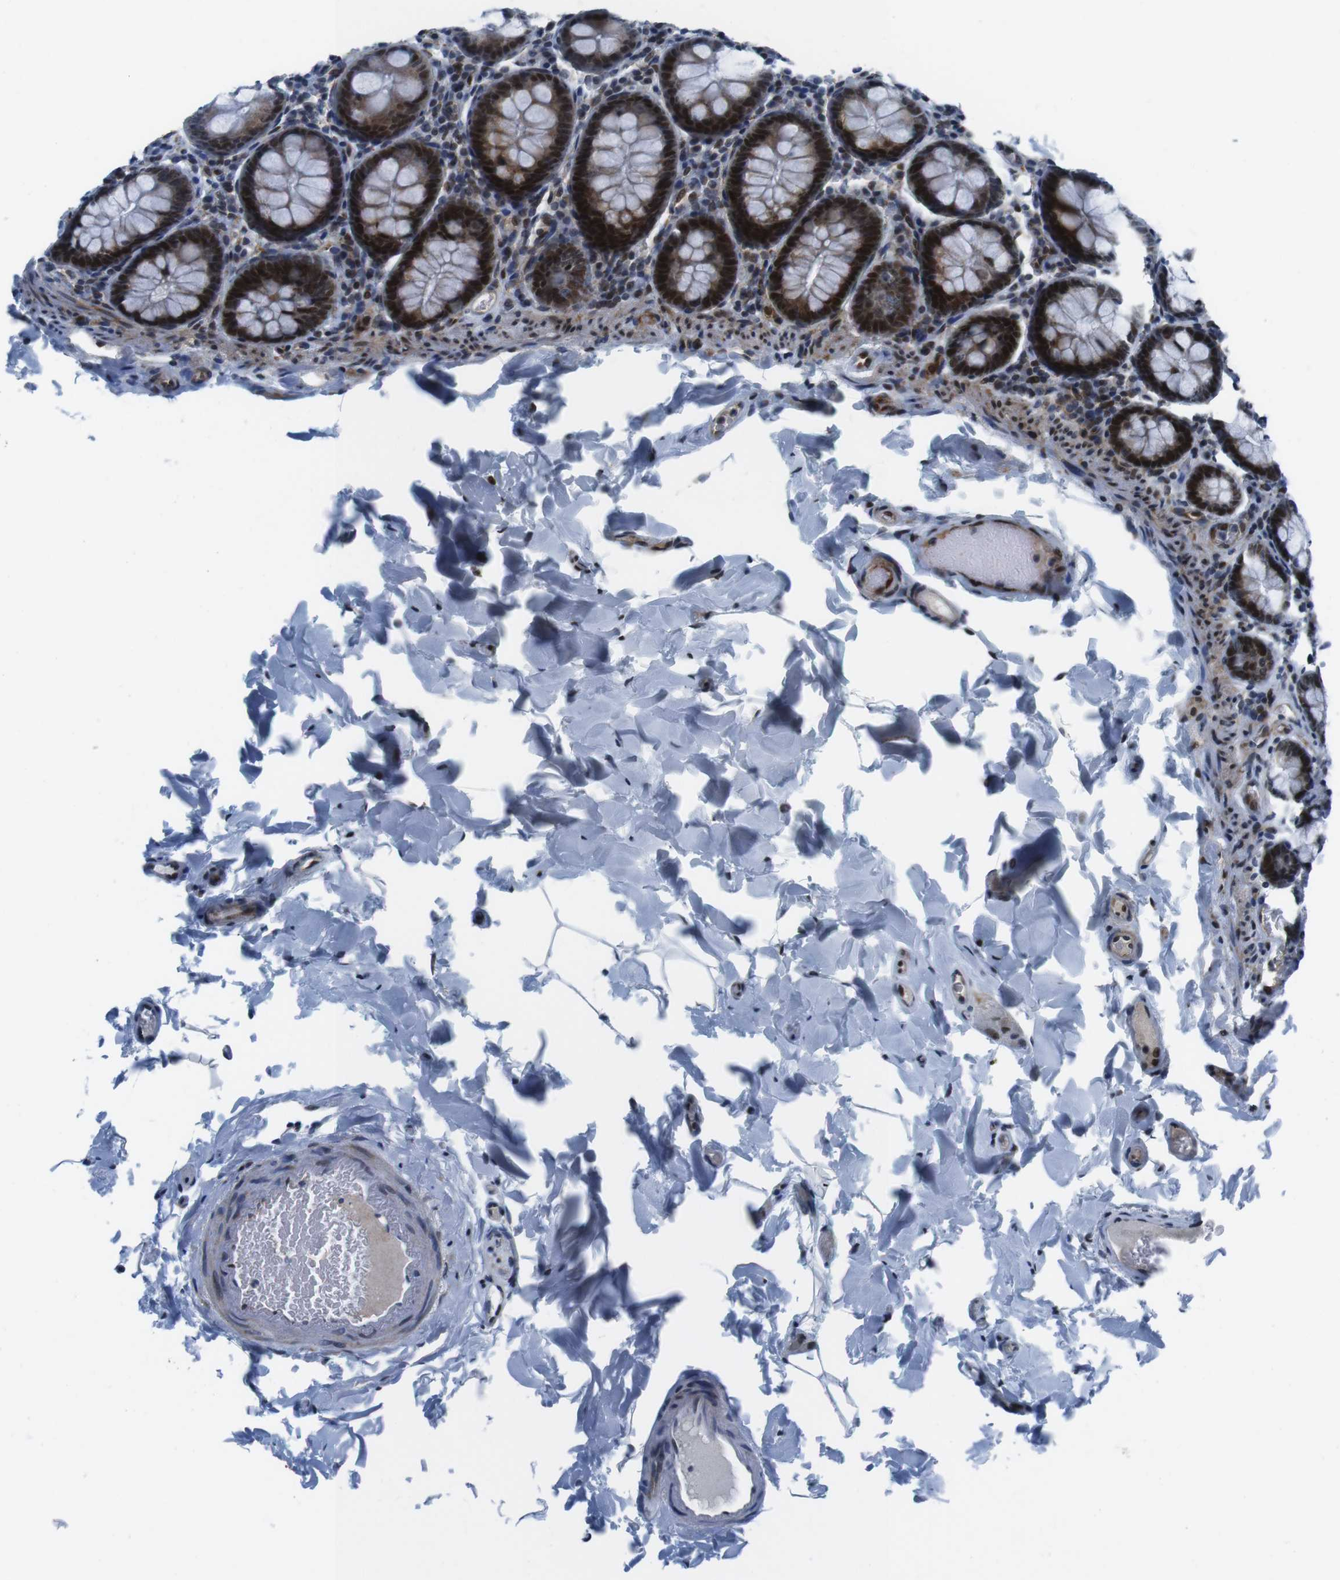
{"staining": {"intensity": "moderate", "quantity": "<25%", "location": "nuclear"}, "tissue": "colon", "cell_type": "Endothelial cells", "image_type": "normal", "snomed": [{"axis": "morphology", "description": "Normal tissue, NOS"}, {"axis": "topography", "description": "Colon"}], "caption": "High-power microscopy captured an IHC photomicrograph of unremarkable colon, revealing moderate nuclear expression in about <25% of endothelial cells. Nuclei are stained in blue.", "gene": "MLH1", "patient": {"sex": "female", "age": 61}}